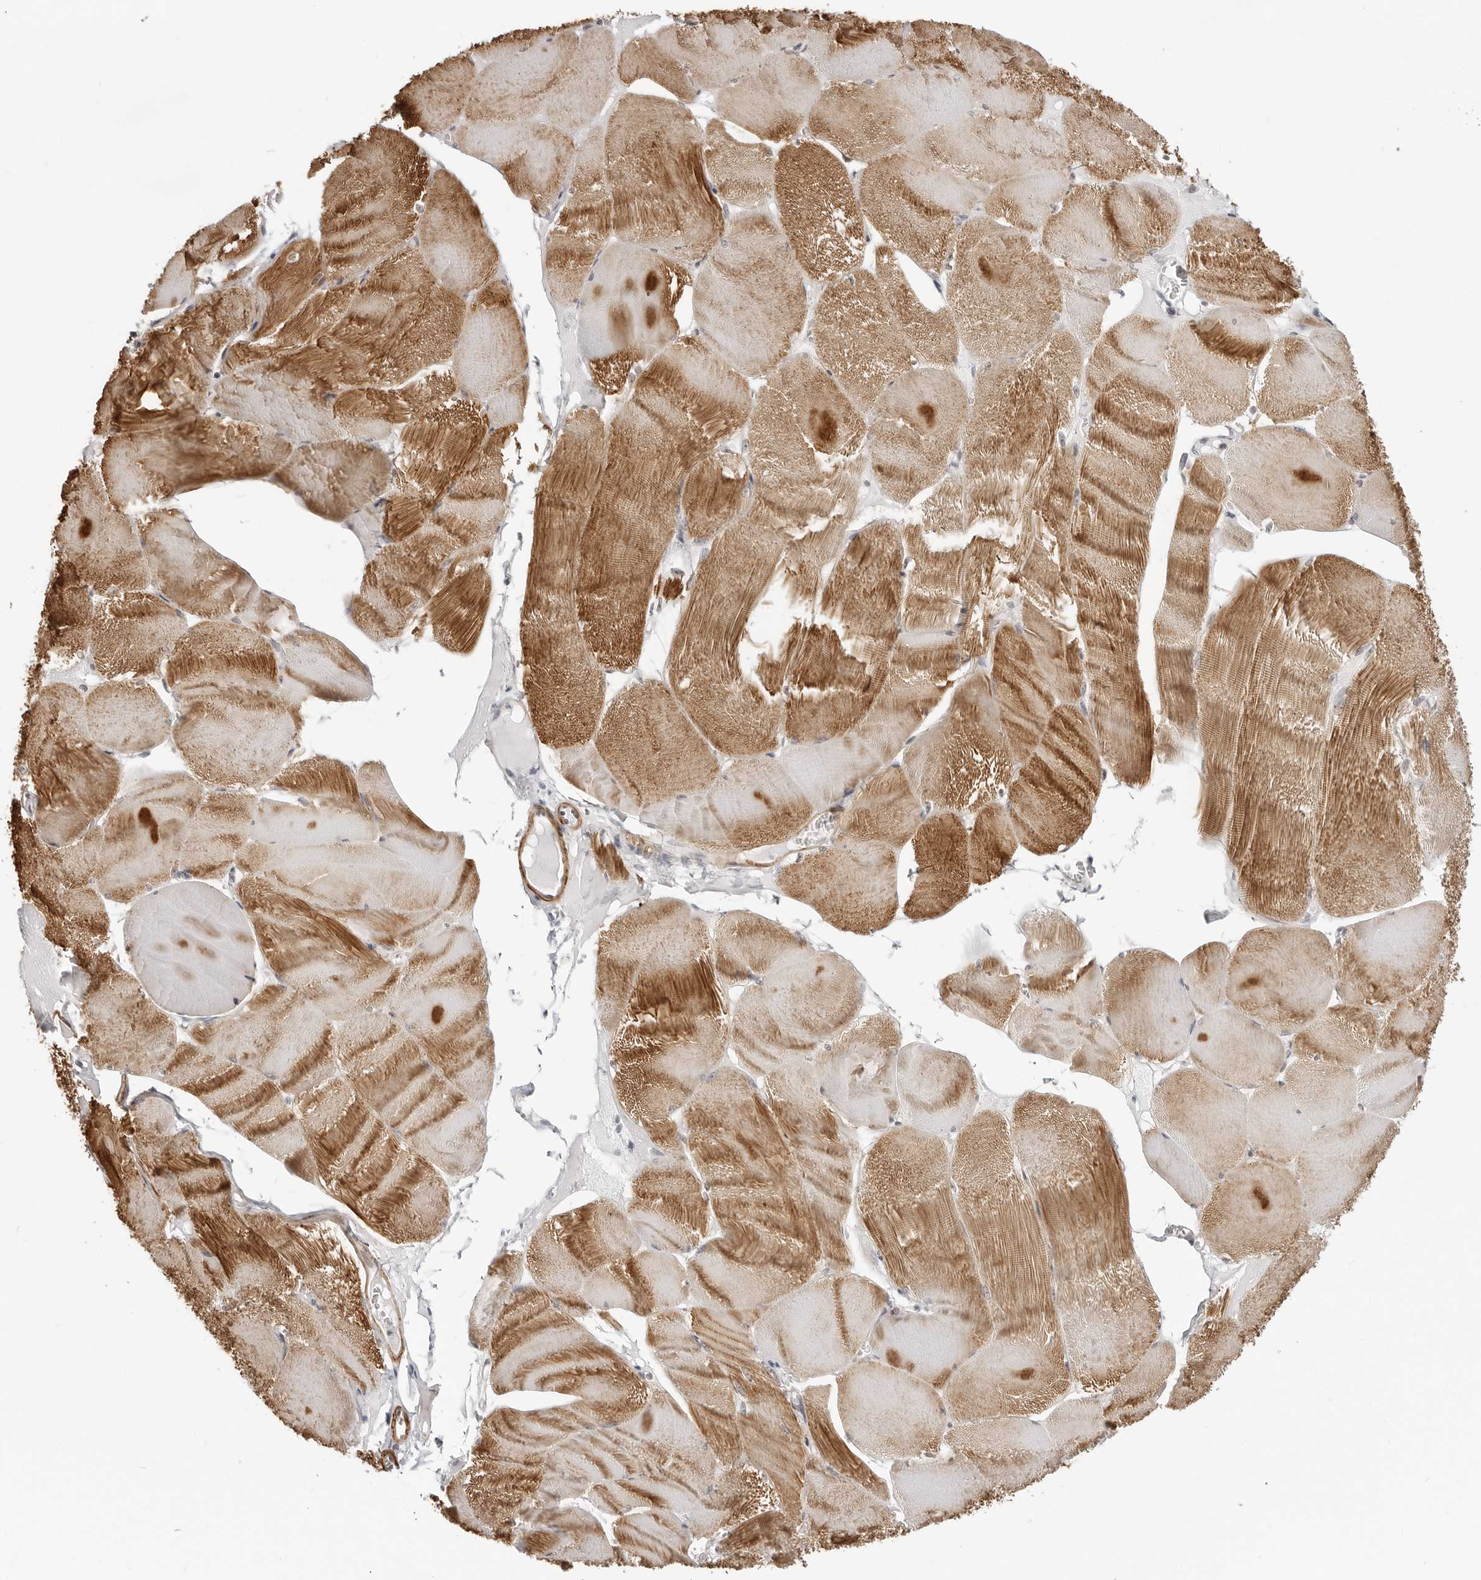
{"staining": {"intensity": "moderate", "quantity": "25%-75%", "location": "cytoplasmic/membranous"}, "tissue": "skeletal muscle", "cell_type": "Myocytes", "image_type": "normal", "snomed": [{"axis": "morphology", "description": "Normal tissue, NOS"}, {"axis": "morphology", "description": "Basal cell carcinoma"}, {"axis": "topography", "description": "Skeletal muscle"}], "caption": "Myocytes reveal moderate cytoplasmic/membranous expression in approximately 25%-75% of cells in unremarkable skeletal muscle.", "gene": "UNK", "patient": {"sex": "female", "age": 64}}